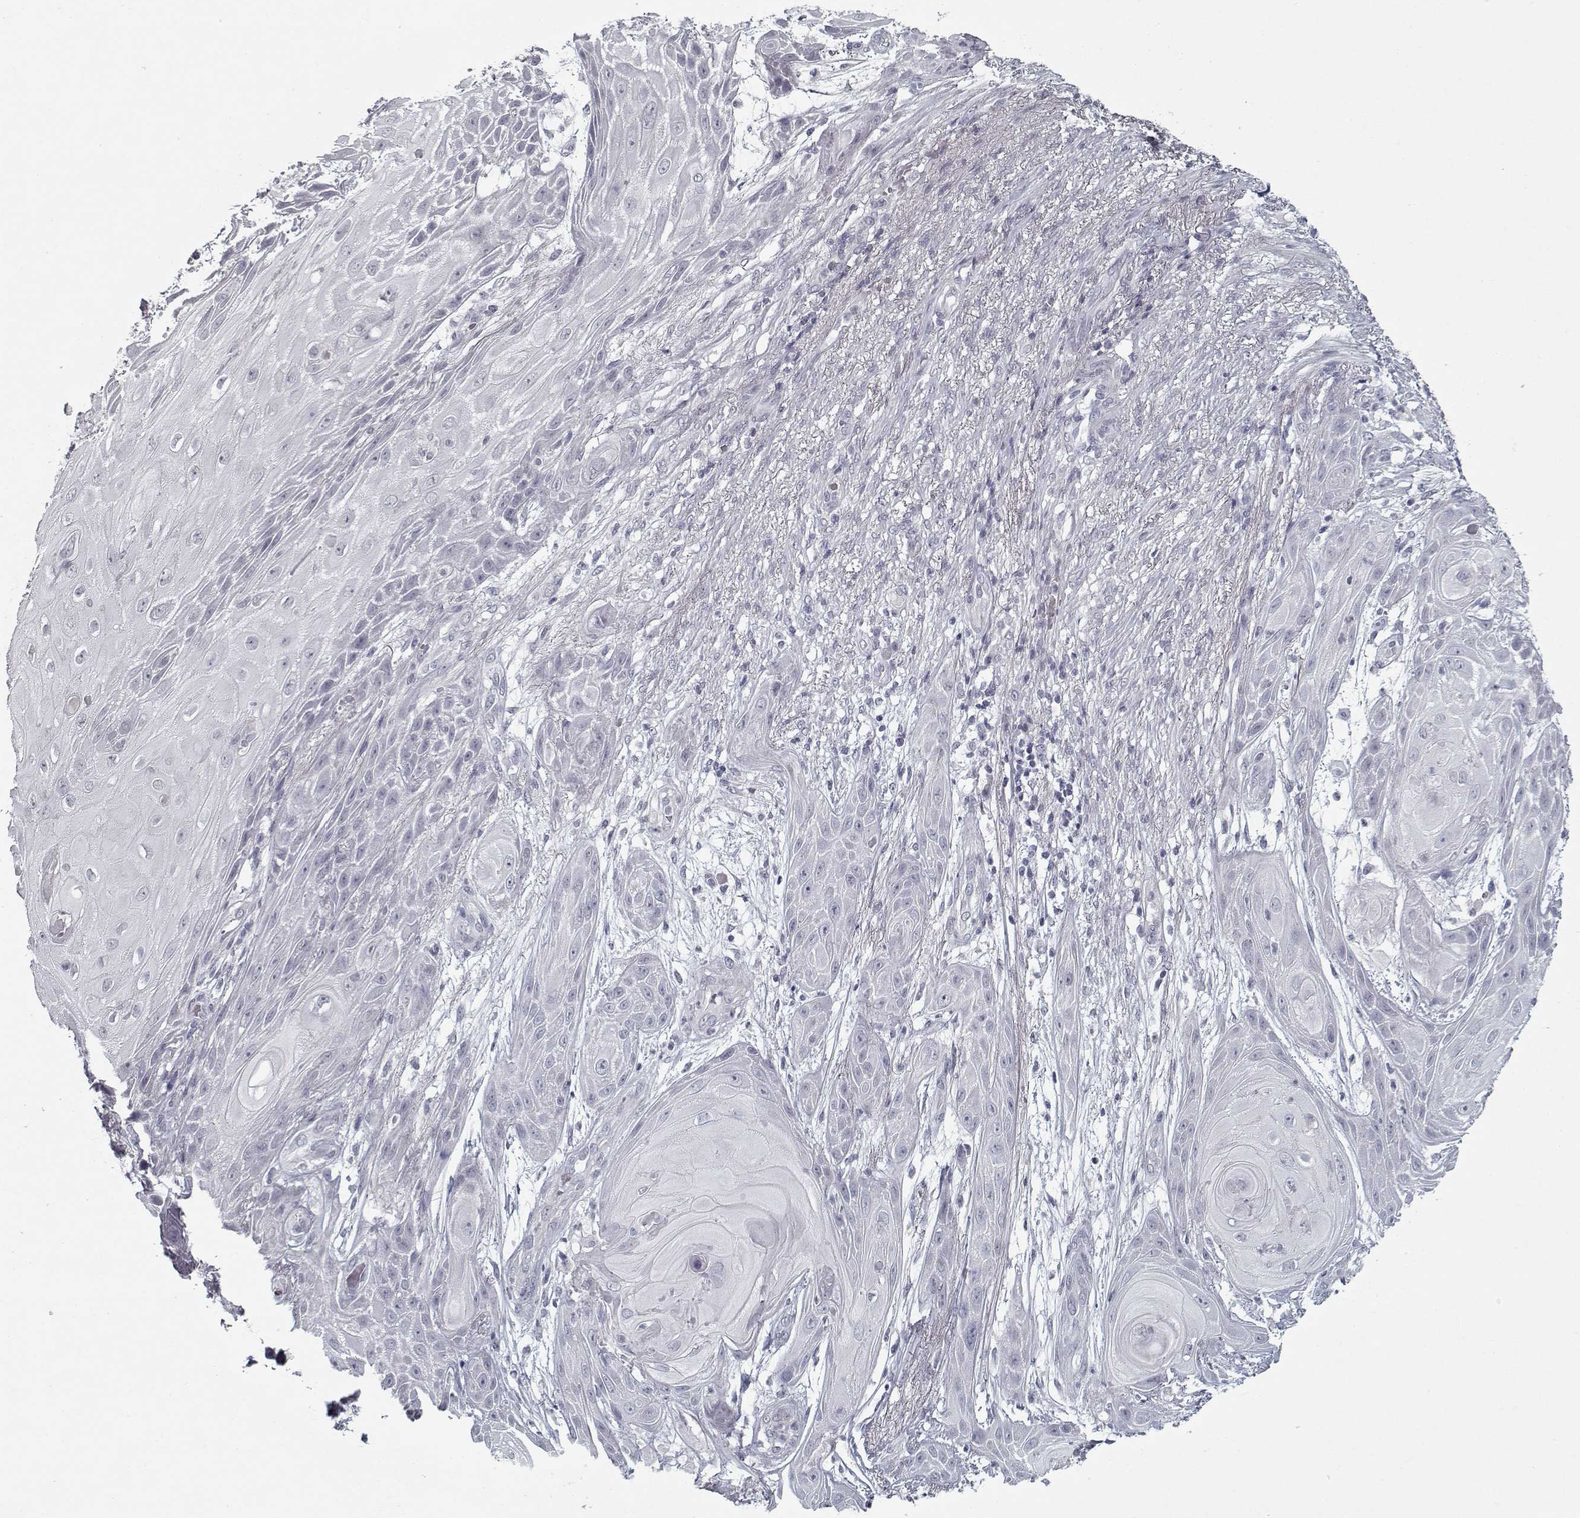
{"staining": {"intensity": "negative", "quantity": "none", "location": "none"}, "tissue": "skin cancer", "cell_type": "Tumor cells", "image_type": "cancer", "snomed": [{"axis": "morphology", "description": "Squamous cell carcinoma, NOS"}, {"axis": "topography", "description": "Skin"}], "caption": "Skin squamous cell carcinoma was stained to show a protein in brown. There is no significant expression in tumor cells.", "gene": "GAD2", "patient": {"sex": "male", "age": 62}}